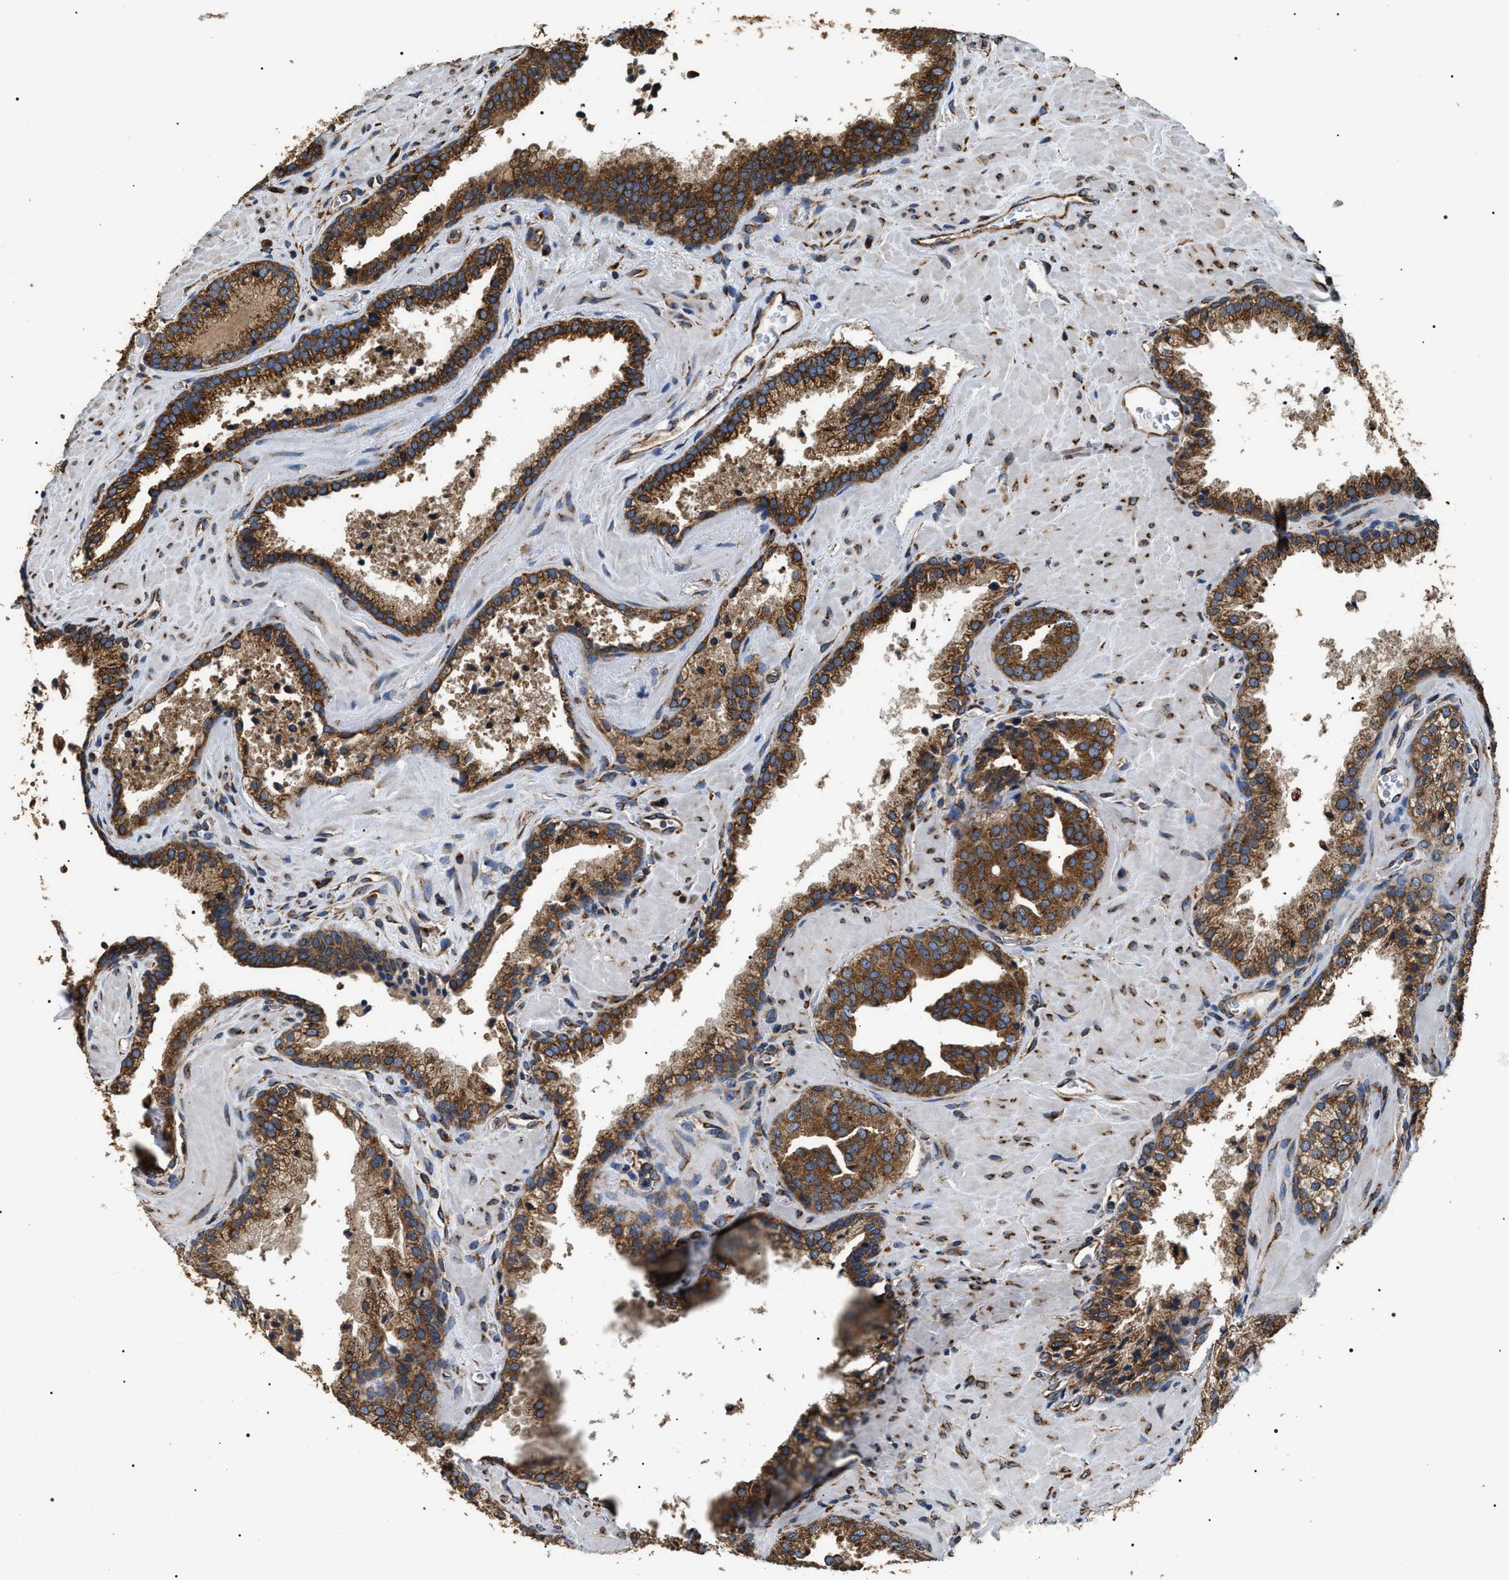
{"staining": {"intensity": "moderate", "quantity": ">75%", "location": "cytoplasmic/membranous"}, "tissue": "prostate cancer", "cell_type": "Tumor cells", "image_type": "cancer", "snomed": [{"axis": "morphology", "description": "Adenocarcinoma, Low grade"}, {"axis": "topography", "description": "Prostate"}], "caption": "DAB (3,3'-diaminobenzidine) immunohistochemical staining of prostate cancer displays moderate cytoplasmic/membranous protein staining in about >75% of tumor cells.", "gene": "KTN1", "patient": {"sex": "male", "age": 71}}